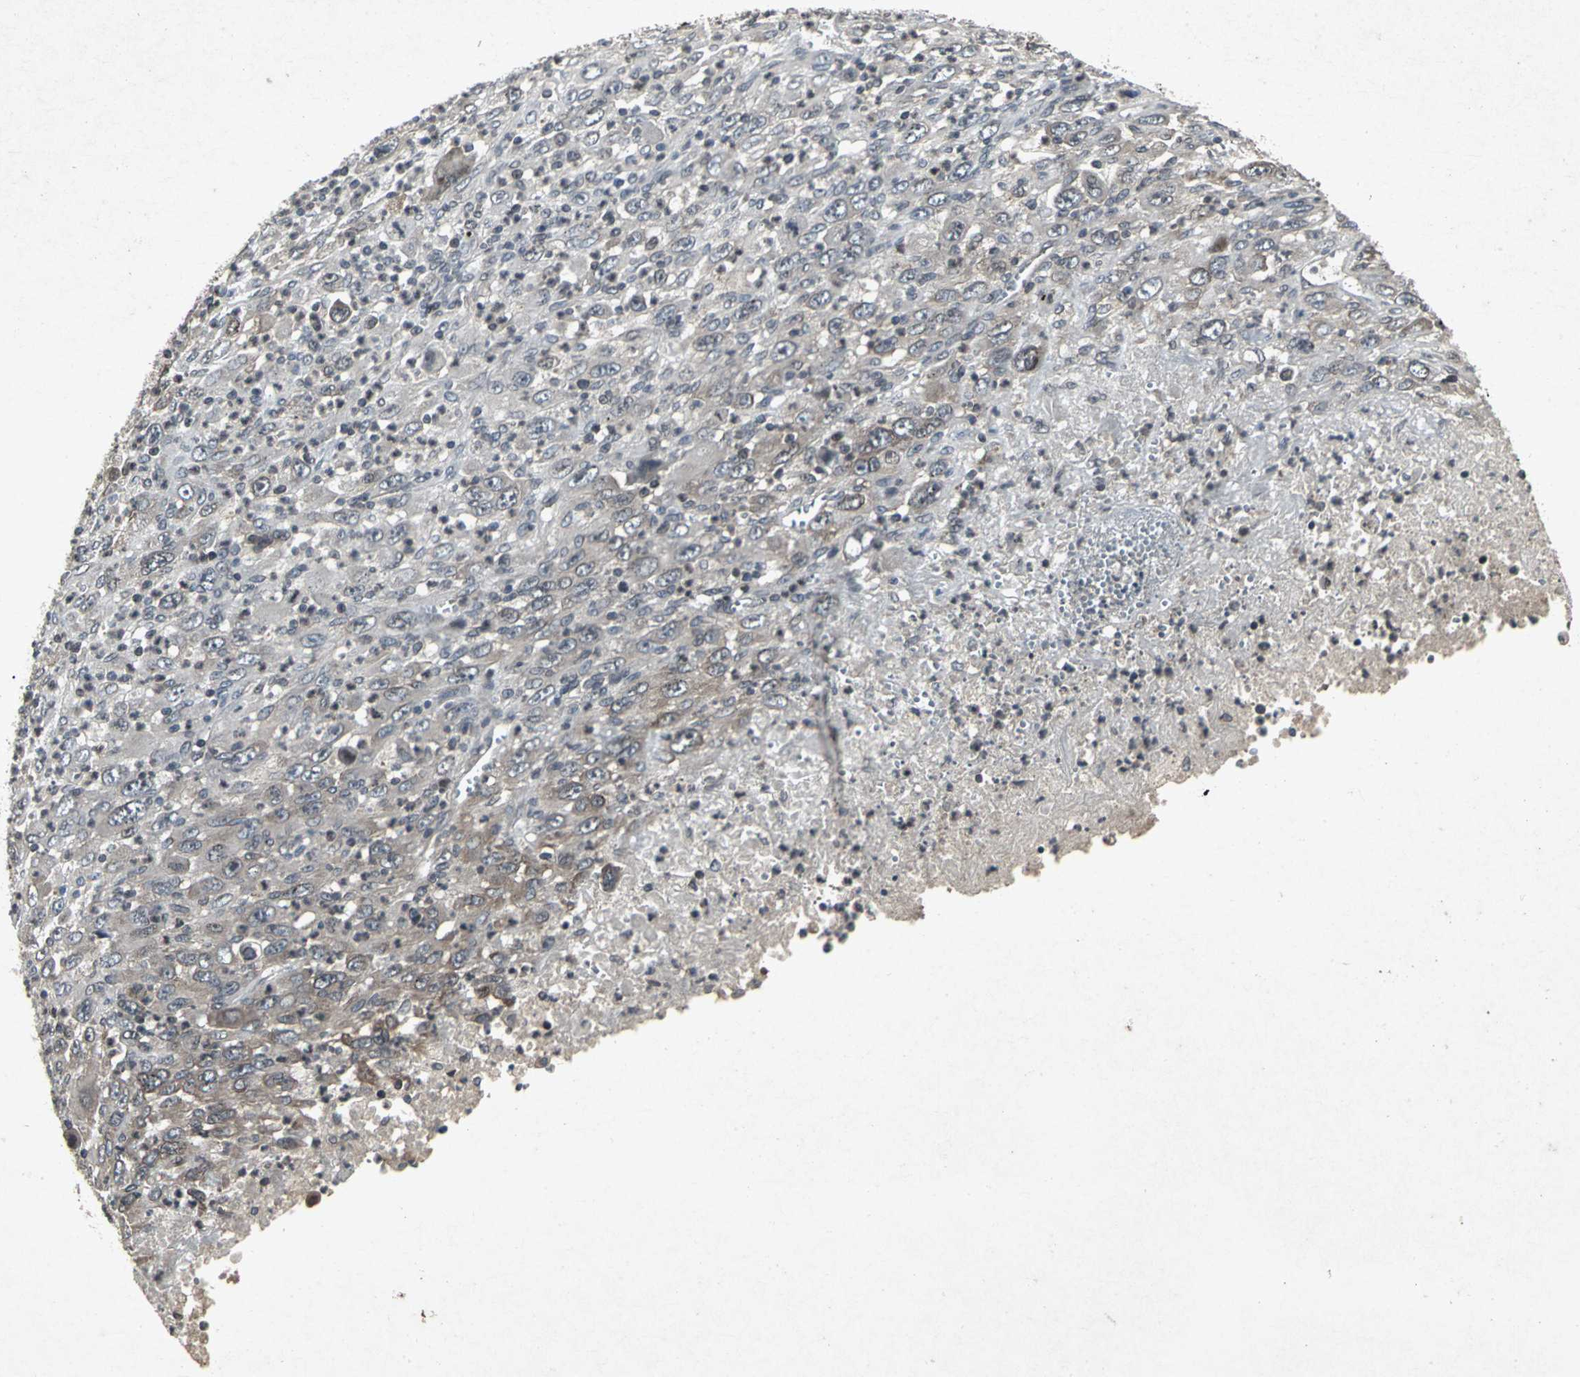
{"staining": {"intensity": "weak", "quantity": "<25%", "location": "cytoplasmic/membranous"}, "tissue": "melanoma", "cell_type": "Tumor cells", "image_type": "cancer", "snomed": [{"axis": "morphology", "description": "Malignant melanoma, Metastatic site"}, {"axis": "topography", "description": "Skin"}], "caption": "An immunohistochemistry (IHC) image of malignant melanoma (metastatic site) is shown. There is no staining in tumor cells of malignant melanoma (metastatic site).", "gene": "SH2B3", "patient": {"sex": "female", "age": 56}}